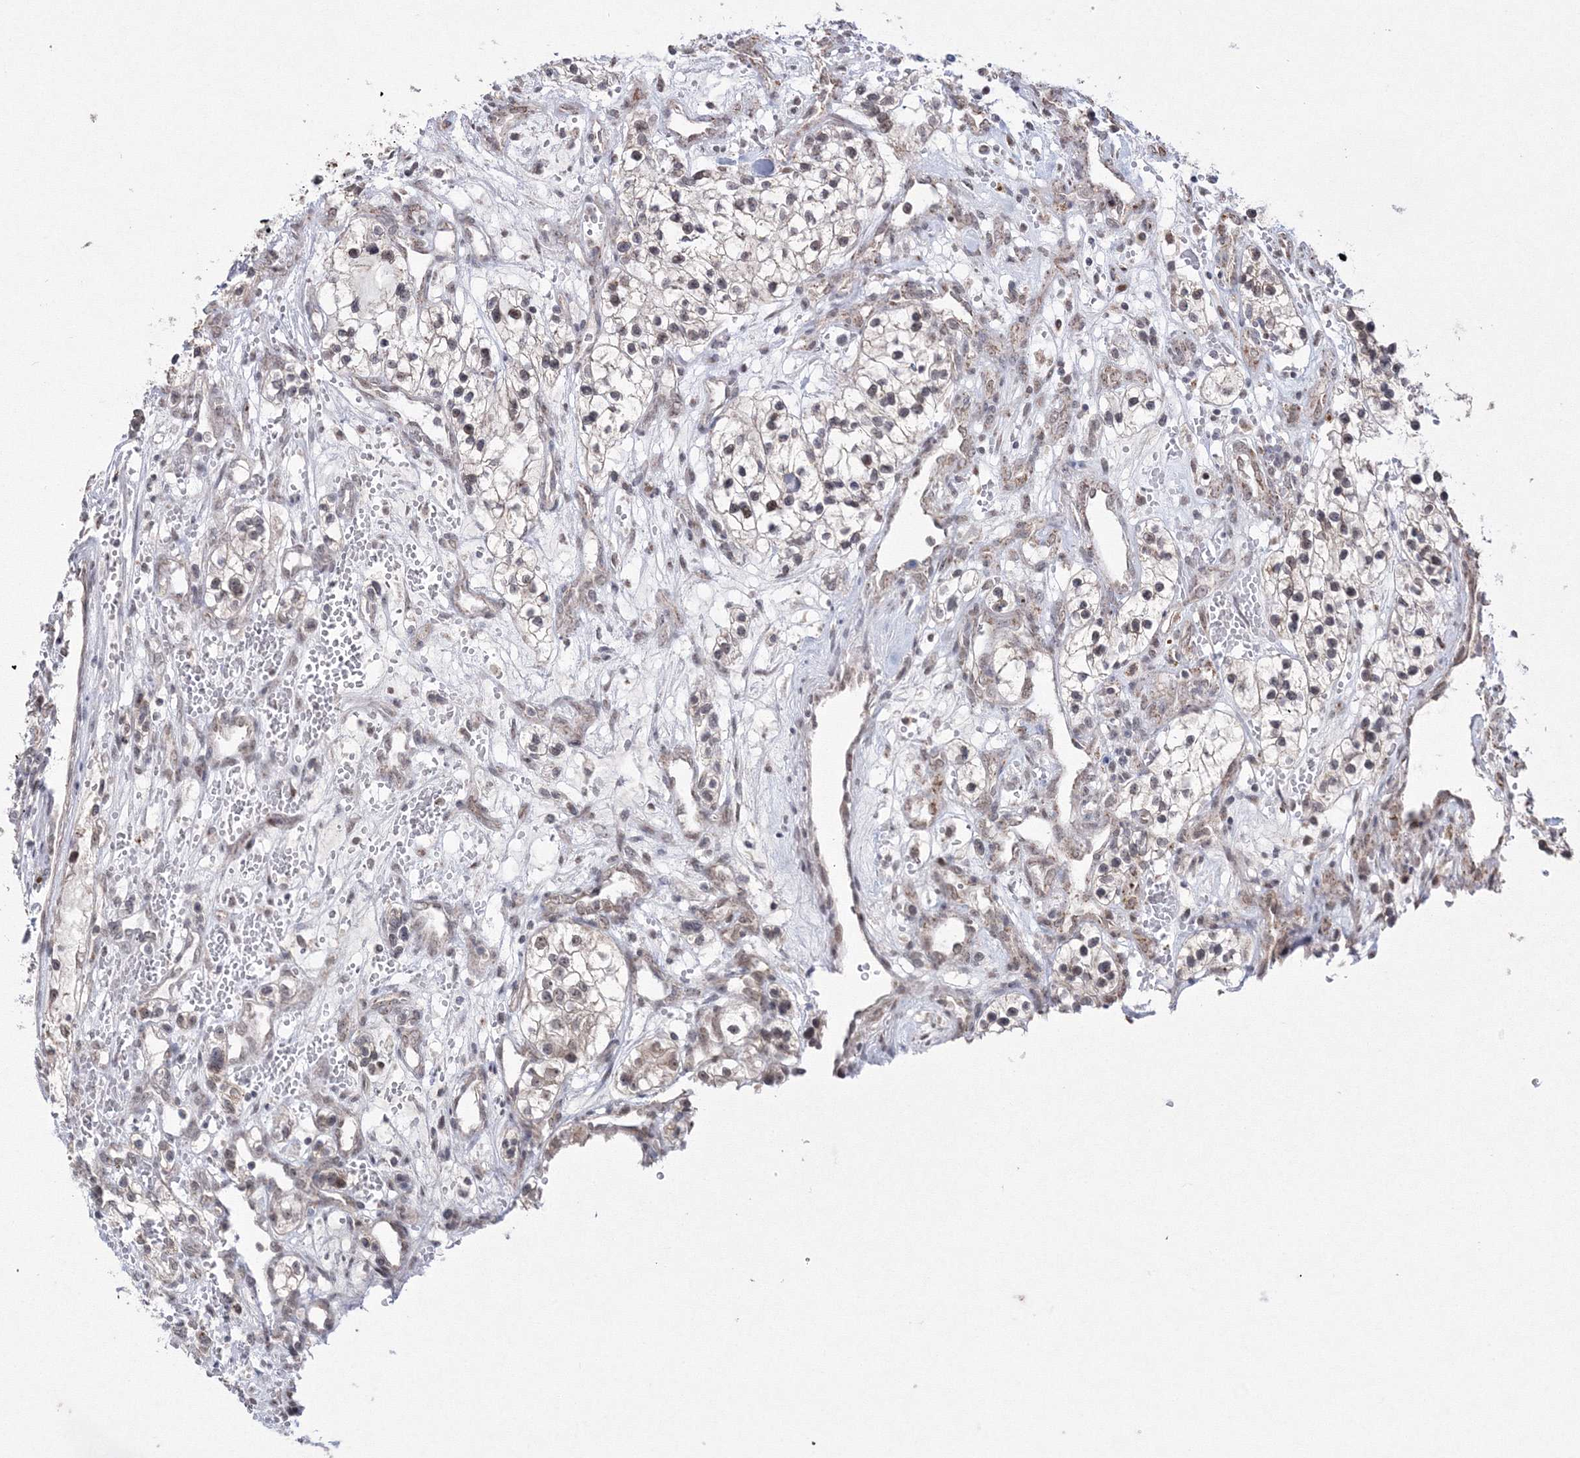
{"staining": {"intensity": "weak", "quantity": "<25%", "location": "nuclear"}, "tissue": "renal cancer", "cell_type": "Tumor cells", "image_type": "cancer", "snomed": [{"axis": "morphology", "description": "Adenocarcinoma, NOS"}, {"axis": "topography", "description": "Kidney"}], "caption": "This is an IHC histopathology image of renal cancer (adenocarcinoma). There is no staining in tumor cells.", "gene": "GRSF1", "patient": {"sex": "female", "age": 57}}